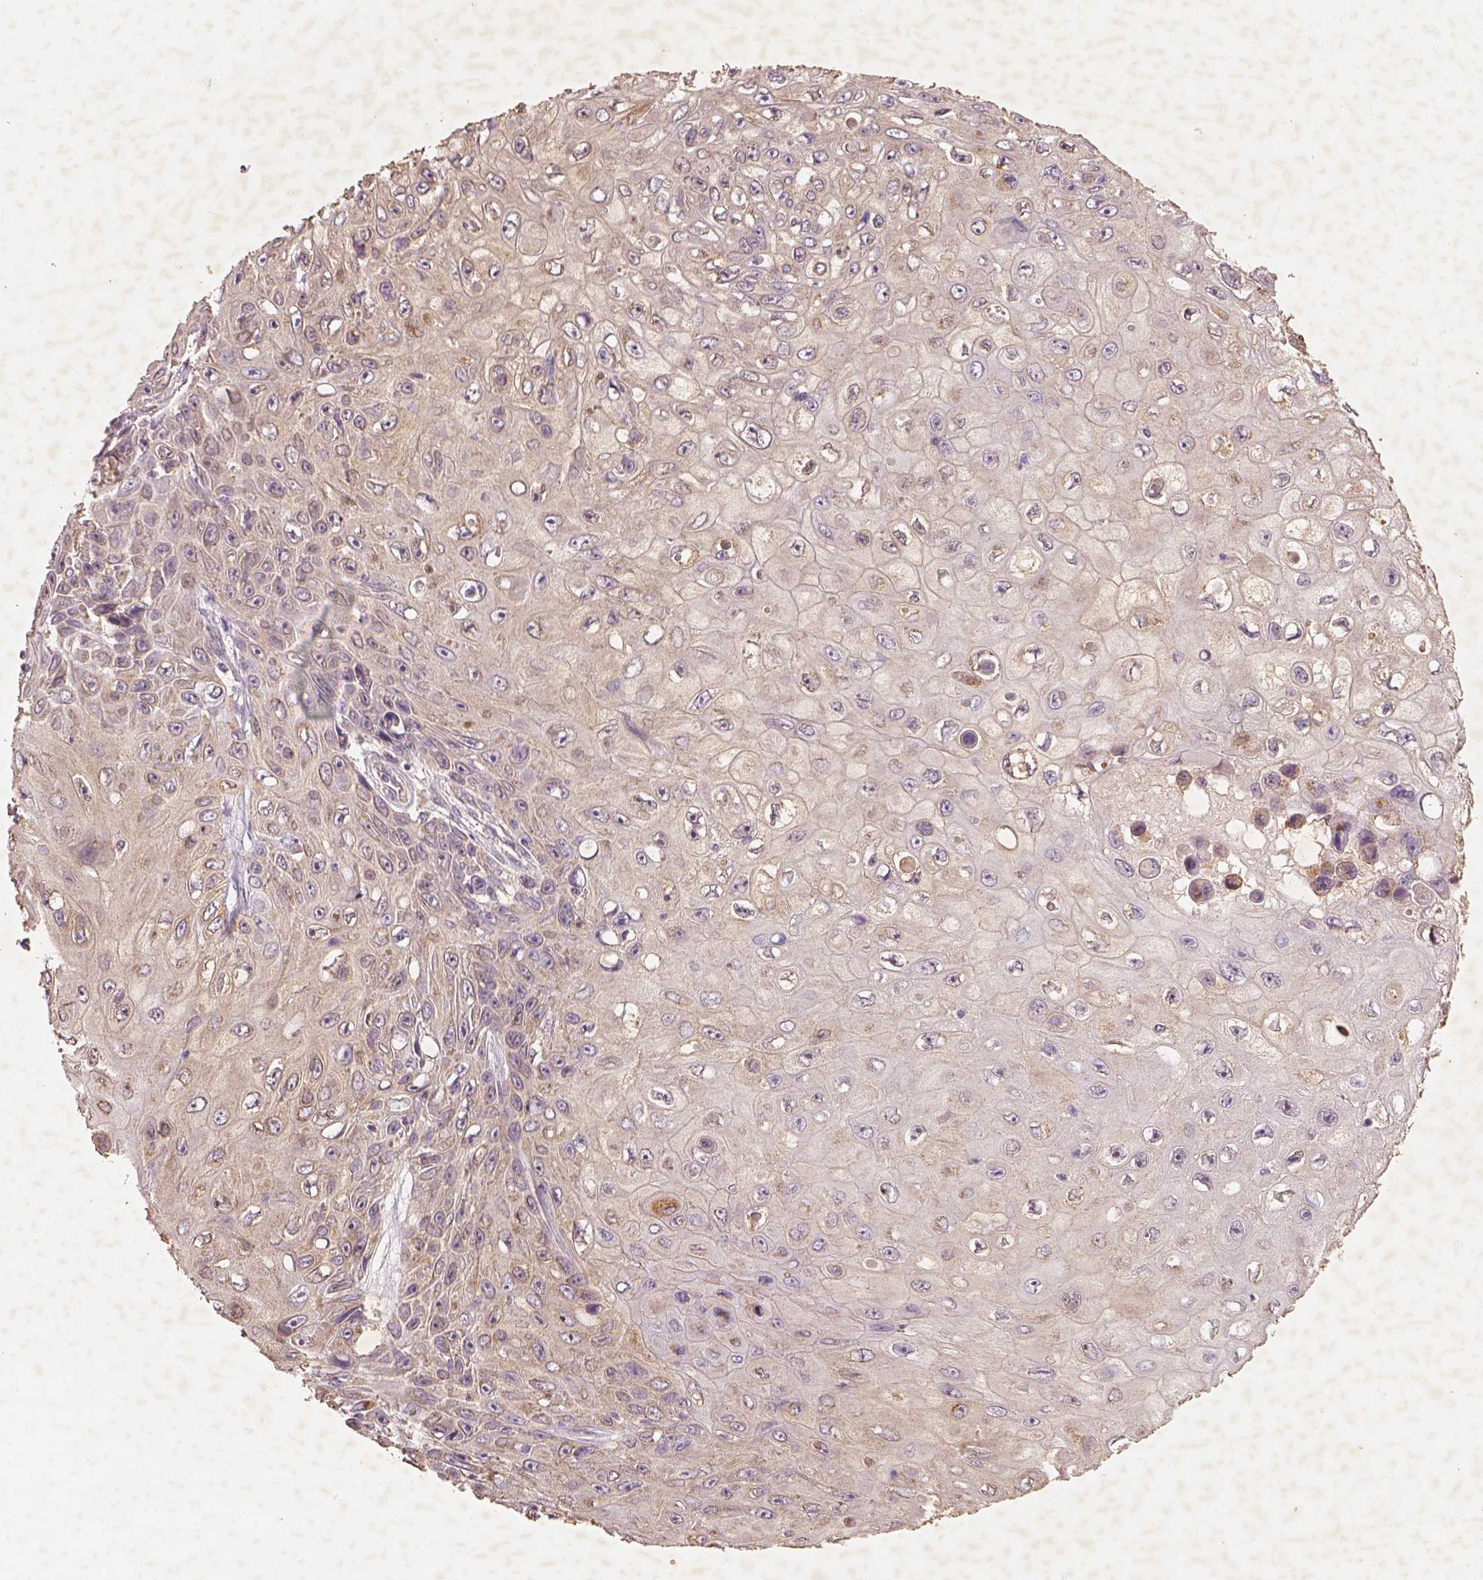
{"staining": {"intensity": "weak", "quantity": "<25%", "location": "cytoplasmic/membranous"}, "tissue": "skin cancer", "cell_type": "Tumor cells", "image_type": "cancer", "snomed": [{"axis": "morphology", "description": "Squamous cell carcinoma, NOS"}, {"axis": "topography", "description": "Skin"}], "caption": "Tumor cells show no significant protein staining in squamous cell carcinoma (skin).", "gene": "AP2B1", "patient": {"sex": "male", "age": 82}}